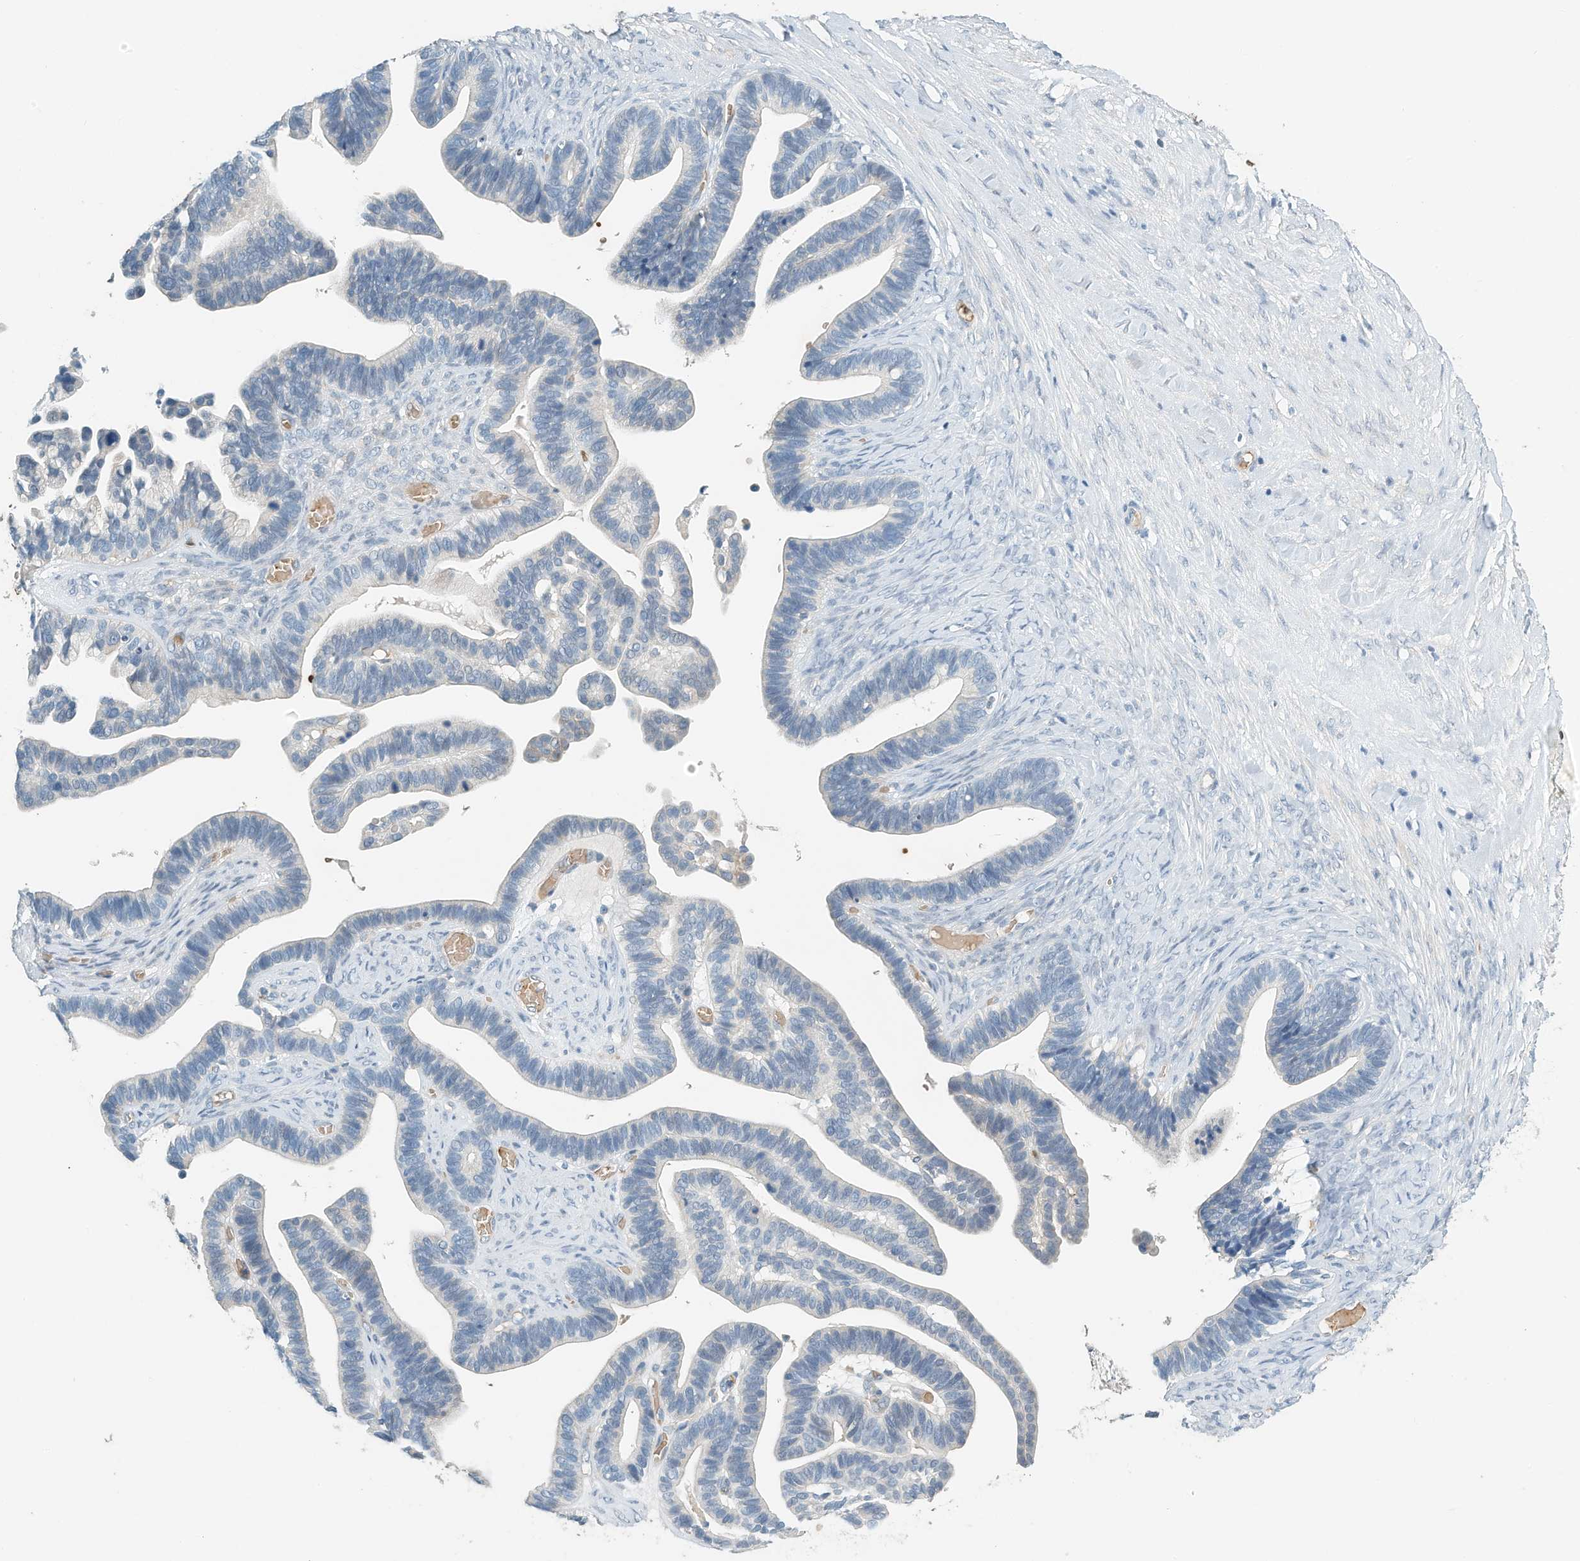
{"staining": {"intensity": "negative", "quantity": "none", "location": "none"}, "tissue": "ovarian cancer", "cell_type": "Tumor cells", "image_type": "cancer", "snomed": [{"axis": "morphology", "description": "Cystadenocarcinoma, serous, NOS"}, {"axis": "topography", "description": "Ovary"}], "caption": "An image of human ovarian serous cystadenocarcinoma is negative for staining in tumor cells.", "gene": "RCAN3", "patient": {"sex": "female", "age": 56}}